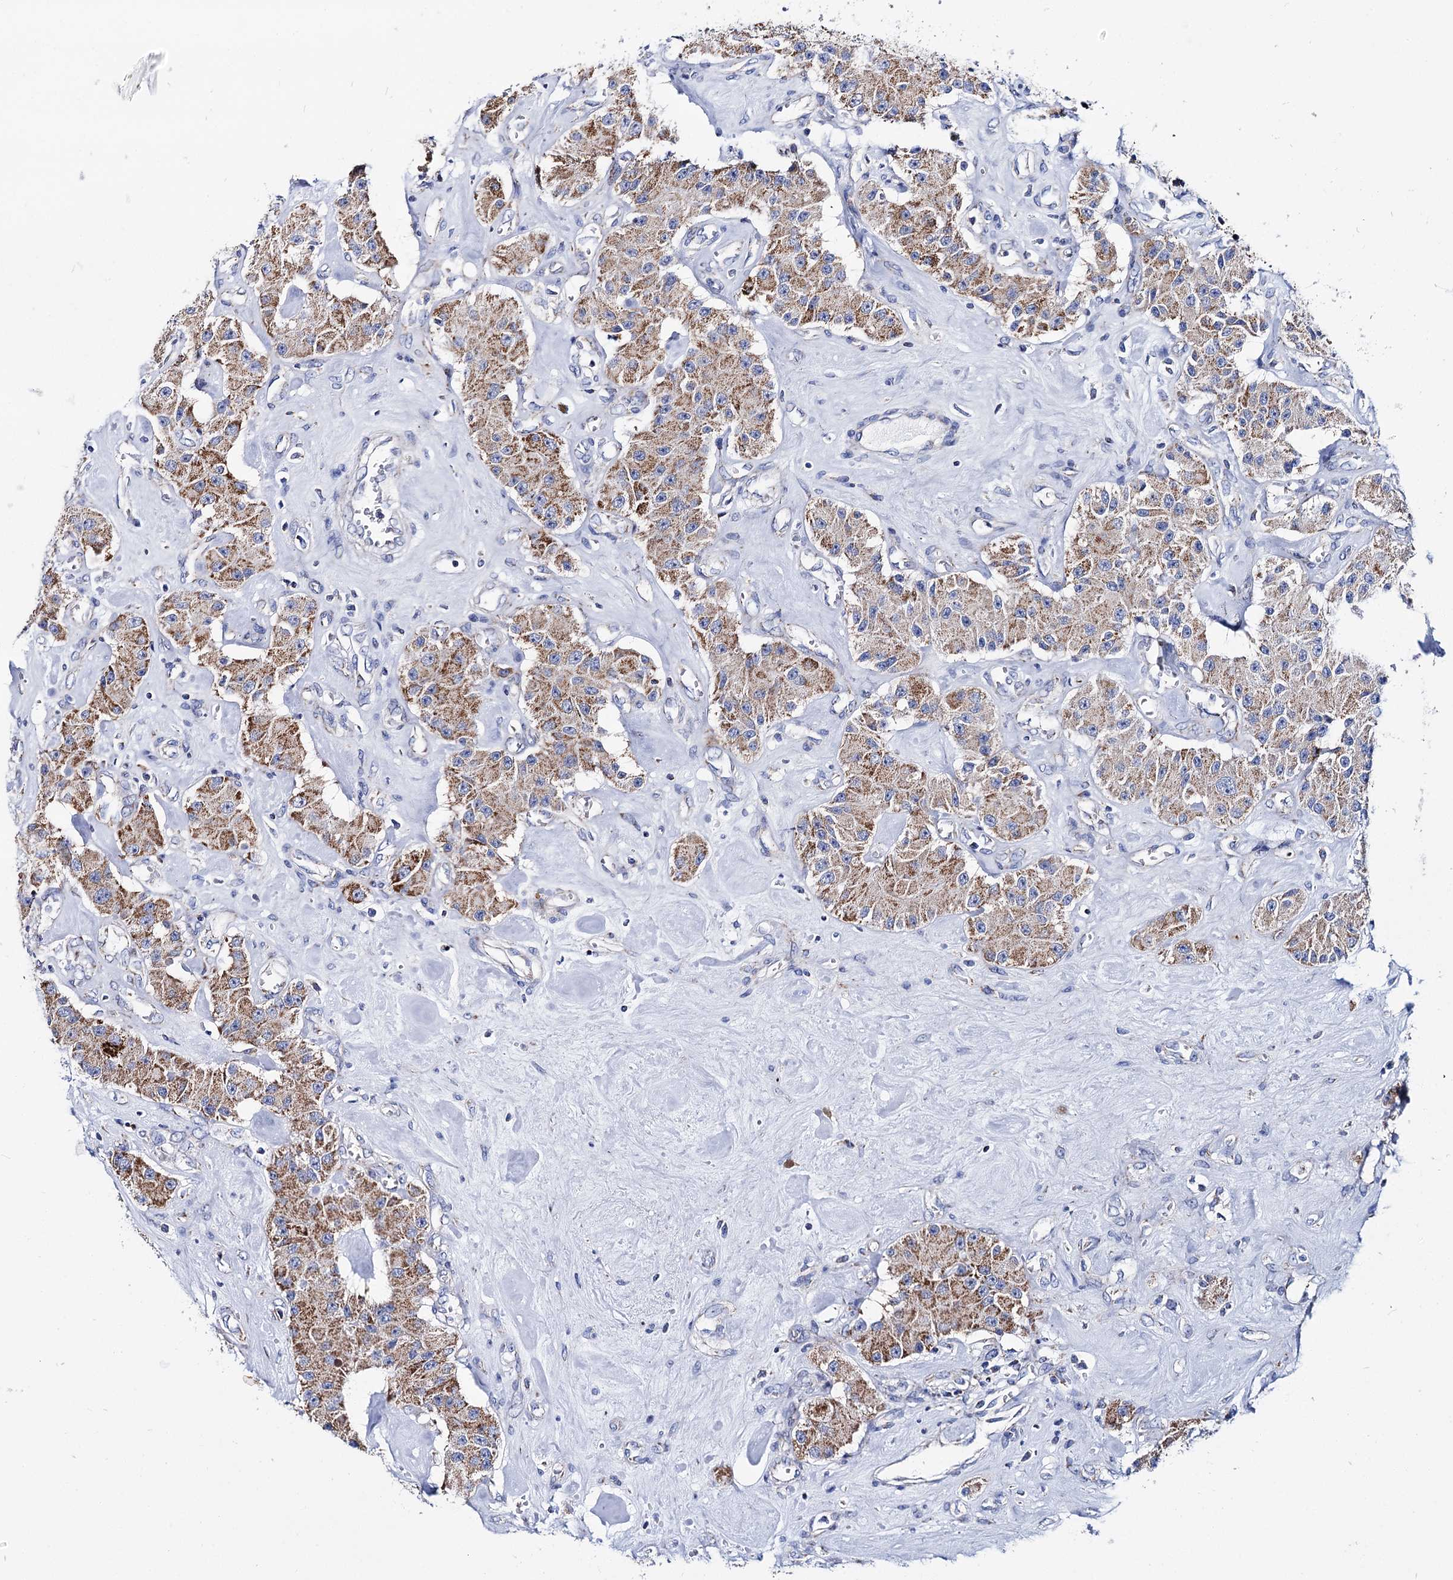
{"staining": {"intensity": "moderate", "quantity": ">75%", "location": "cytoplasmic/membranous"}, "tissue": "carcinoid", "cell_type": "Tumor cells", "image_type": "cancer", "snomed": [{"axis": "morphology", "description": "Carcinoid, malignant, NOS"}, {"axis": "topography", "description": "Pancreas"}], "caption": "About >75% of tumor cells in human carcinoid reveal moderate cytoplasmic/membranous protein staining as visualized by brown immunohistochemical staining.", "gene": "UBASH3B", "patient": {"sex": "male", "age": 41}}